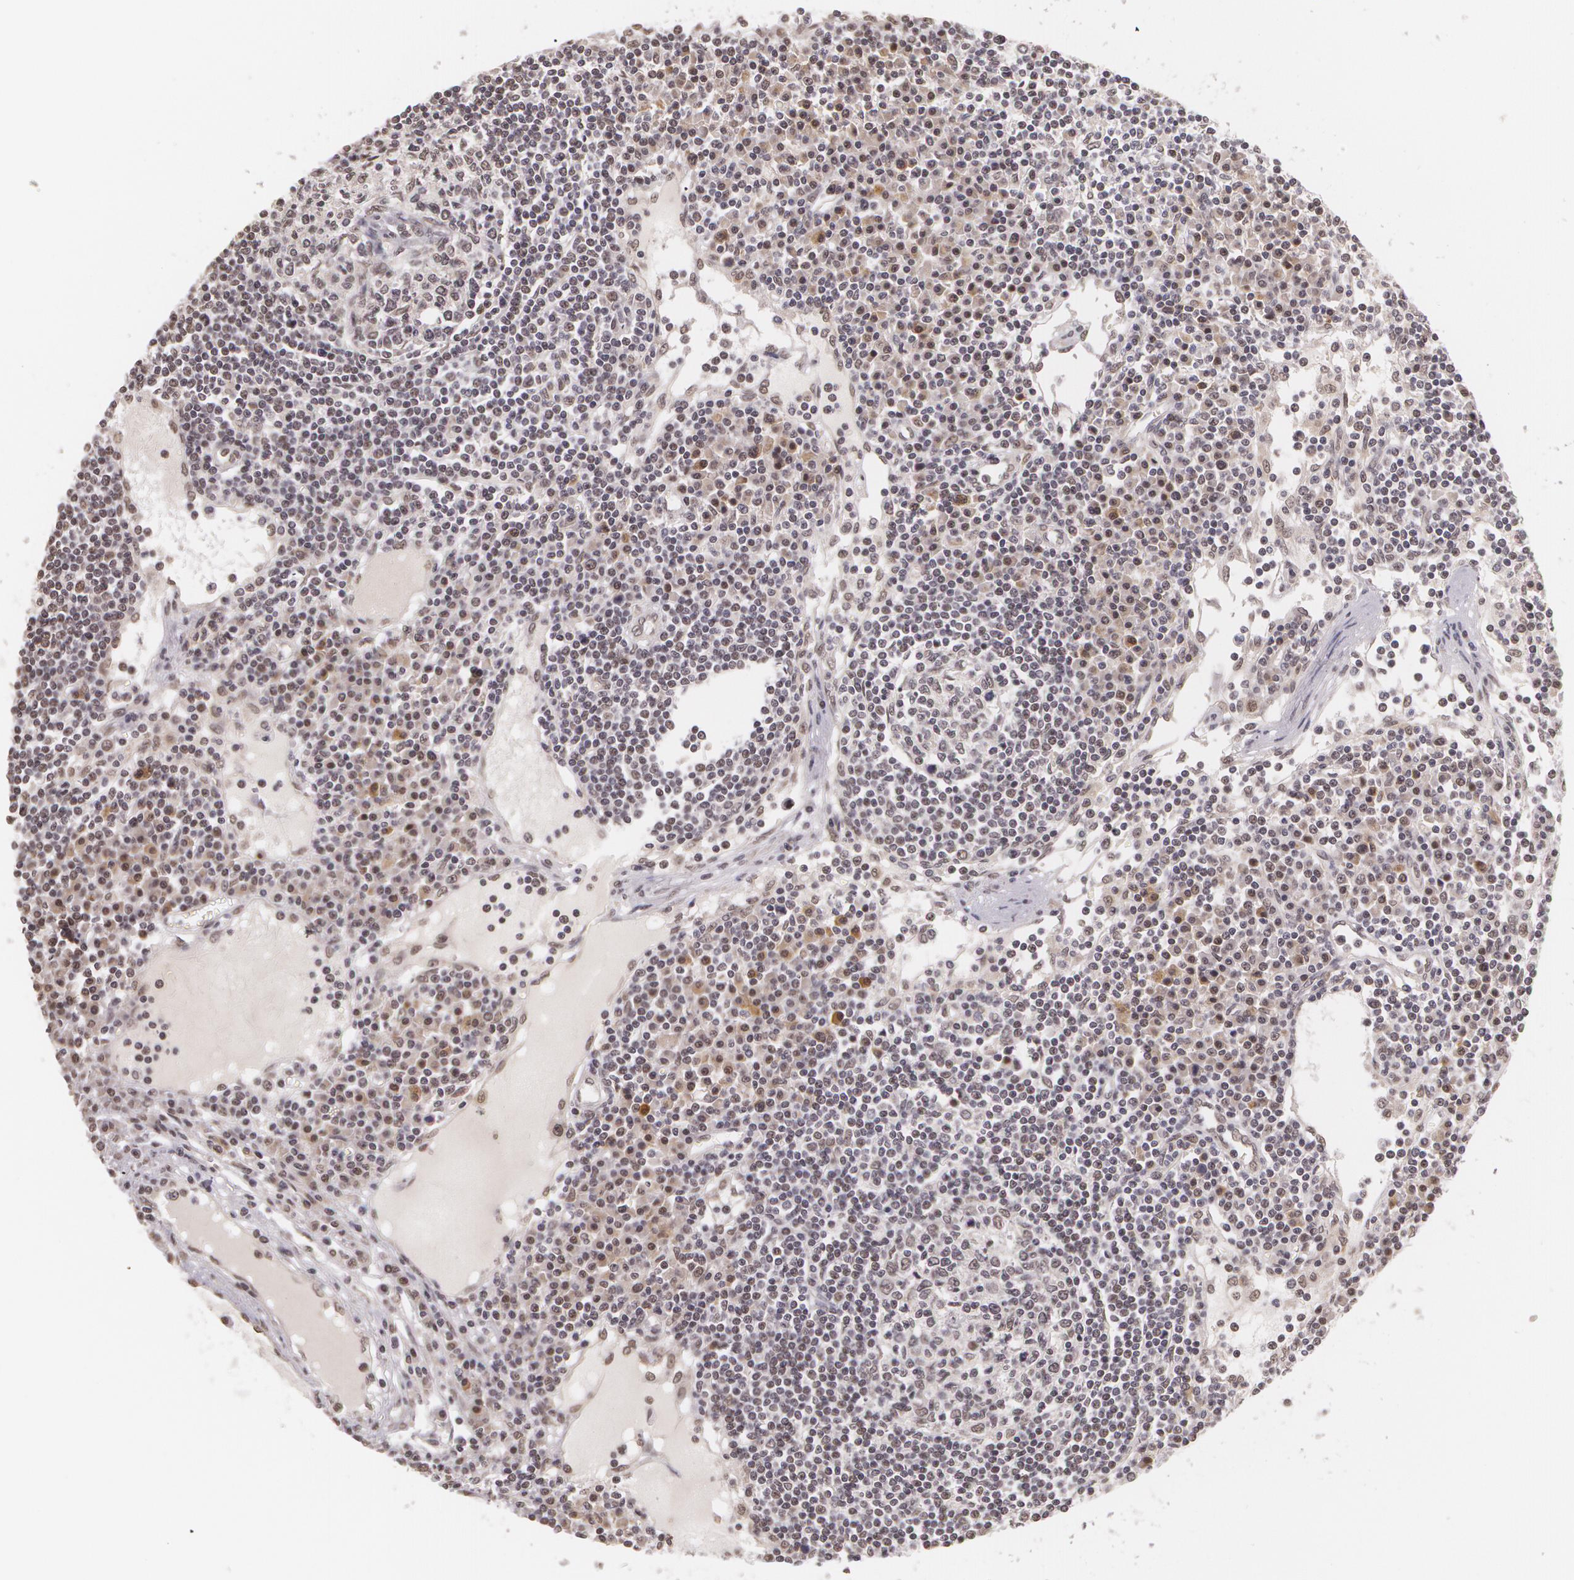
{"staining": {"intensity": "weak", "quantity": "25%-75%", "location": "nuclear"}, "tissue": "lymph node", "cell_type": "Germinal center cells", "image_type": "normal", "snomed": [{"axis": "morphology", "description": "Normal tissue, NOS"}, {"axis": "topography", "description": "Lymph node"}], "caption": "A low amount of weak nuclear positivity is appreciated in approximately 25%-75% of germinal center cells in benign lymph node.", "gene": "ALX1", "patient": {"sex": "female", "age": 62}}